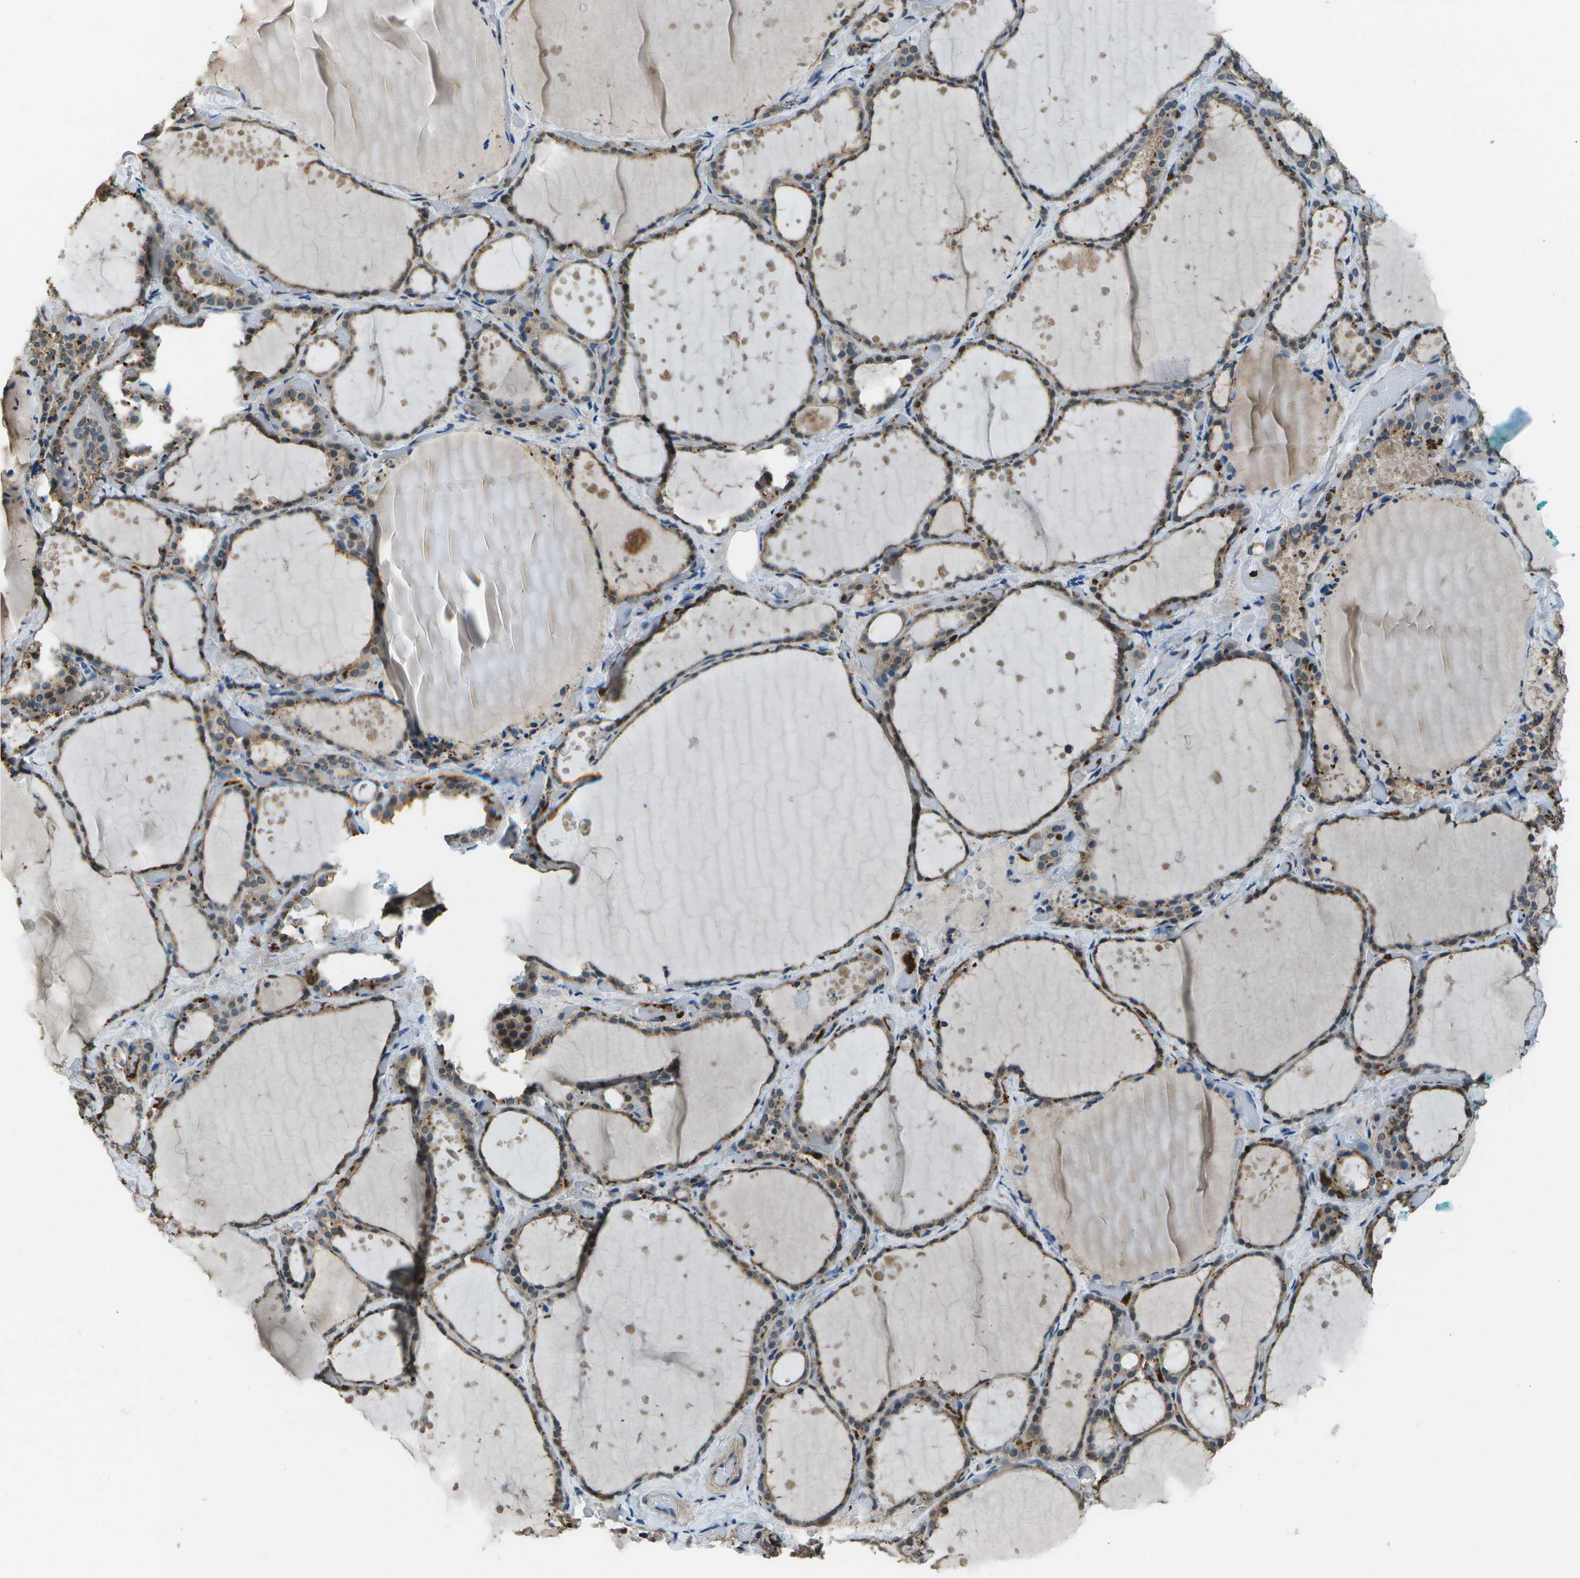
{"staining": {"intensity": "moderate", "quantity": ">75%", "location": "cytoplasmic/membranous"}, "tissue": "thyroid gland", "cell_type": "Glandular cells", "image_type": "normal", "snomed": [{"axis": "morphology", "description": "Normal tissue, NOS"}, {"axis": "topography", "description": "Thyroid gland"}], "caption": "Immunohistochemistry (DAB (3,3'-diaminobenzidine)) staining of benign thyroid gland reveals moderate cytoplasmic/membranous protein positivity in about >75% of glandular cells. (DAB (3,3'-diaminobenzidine) = brown stain, brightfield microscopy at high magnification).", "gene": "PDLIM1", "patient": {"sex": "female", "age": 44}}